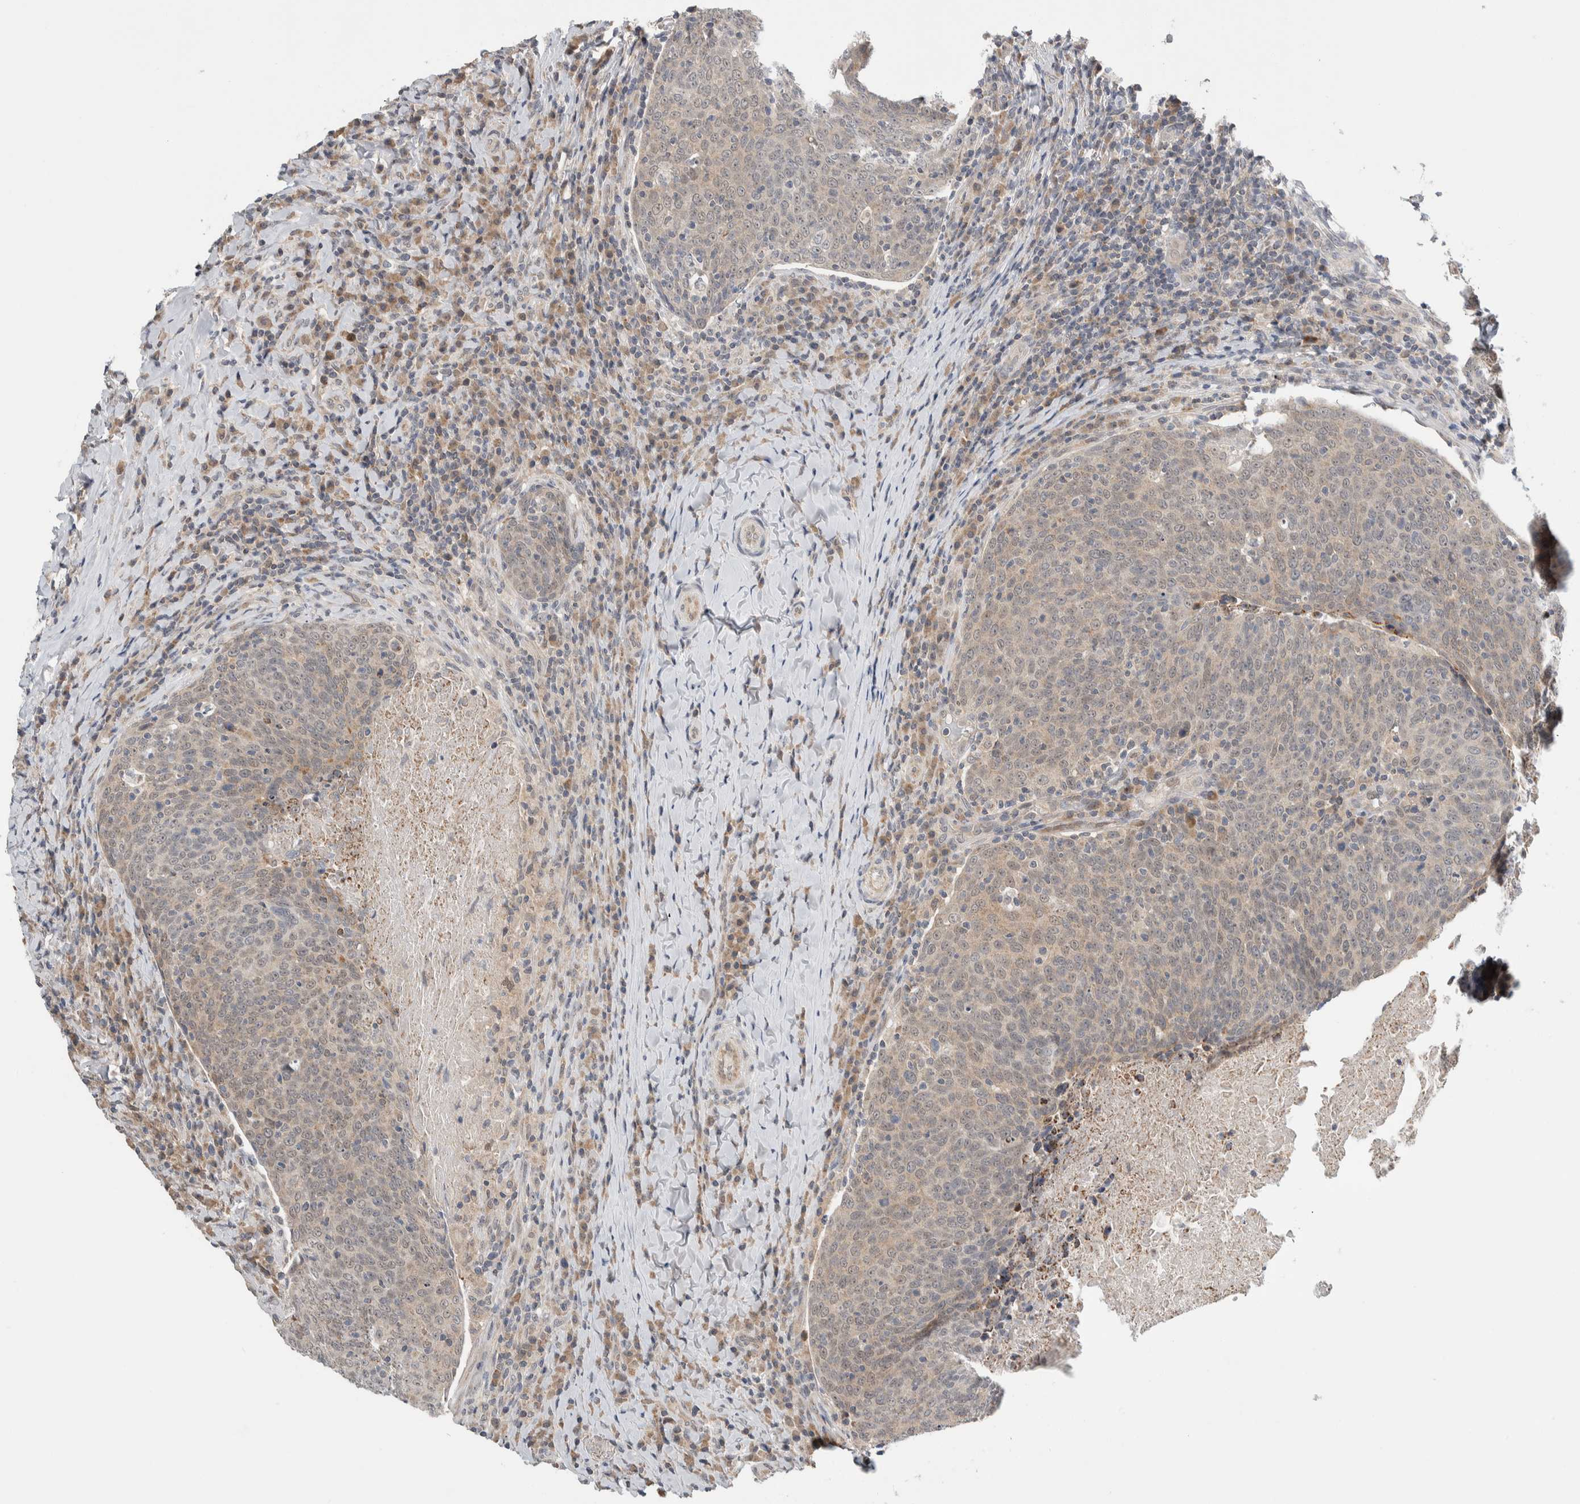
{"staining": {"intensity": "weak", "quantity": ">75%", "location": "cytoplasmic/membranous"}, "tissue": "head and neck cancer", "cell_type": "Tumor cells", "image_type": "cancer", "snomed": [{"axis": "morphology", "description": "Squamous cell carcinoma, NOS"}, {"axis": "morphology", "description": "Squamous cell carcinoma, metastatic, NOS"}, {"axis": "topography", "description": "Lymph node"}, {"axis": "topography", "description": "Head-Neck"}], "caption": "Approximately >75% of tumor cells in squamous cell carcinoma (head and neck) exhibit weak cytoplasmic/membranous protein staining as visualized by brown immunohistochemical staining.", "gene": "SHPK", "patient": {"sex": "male", "age": 62}}